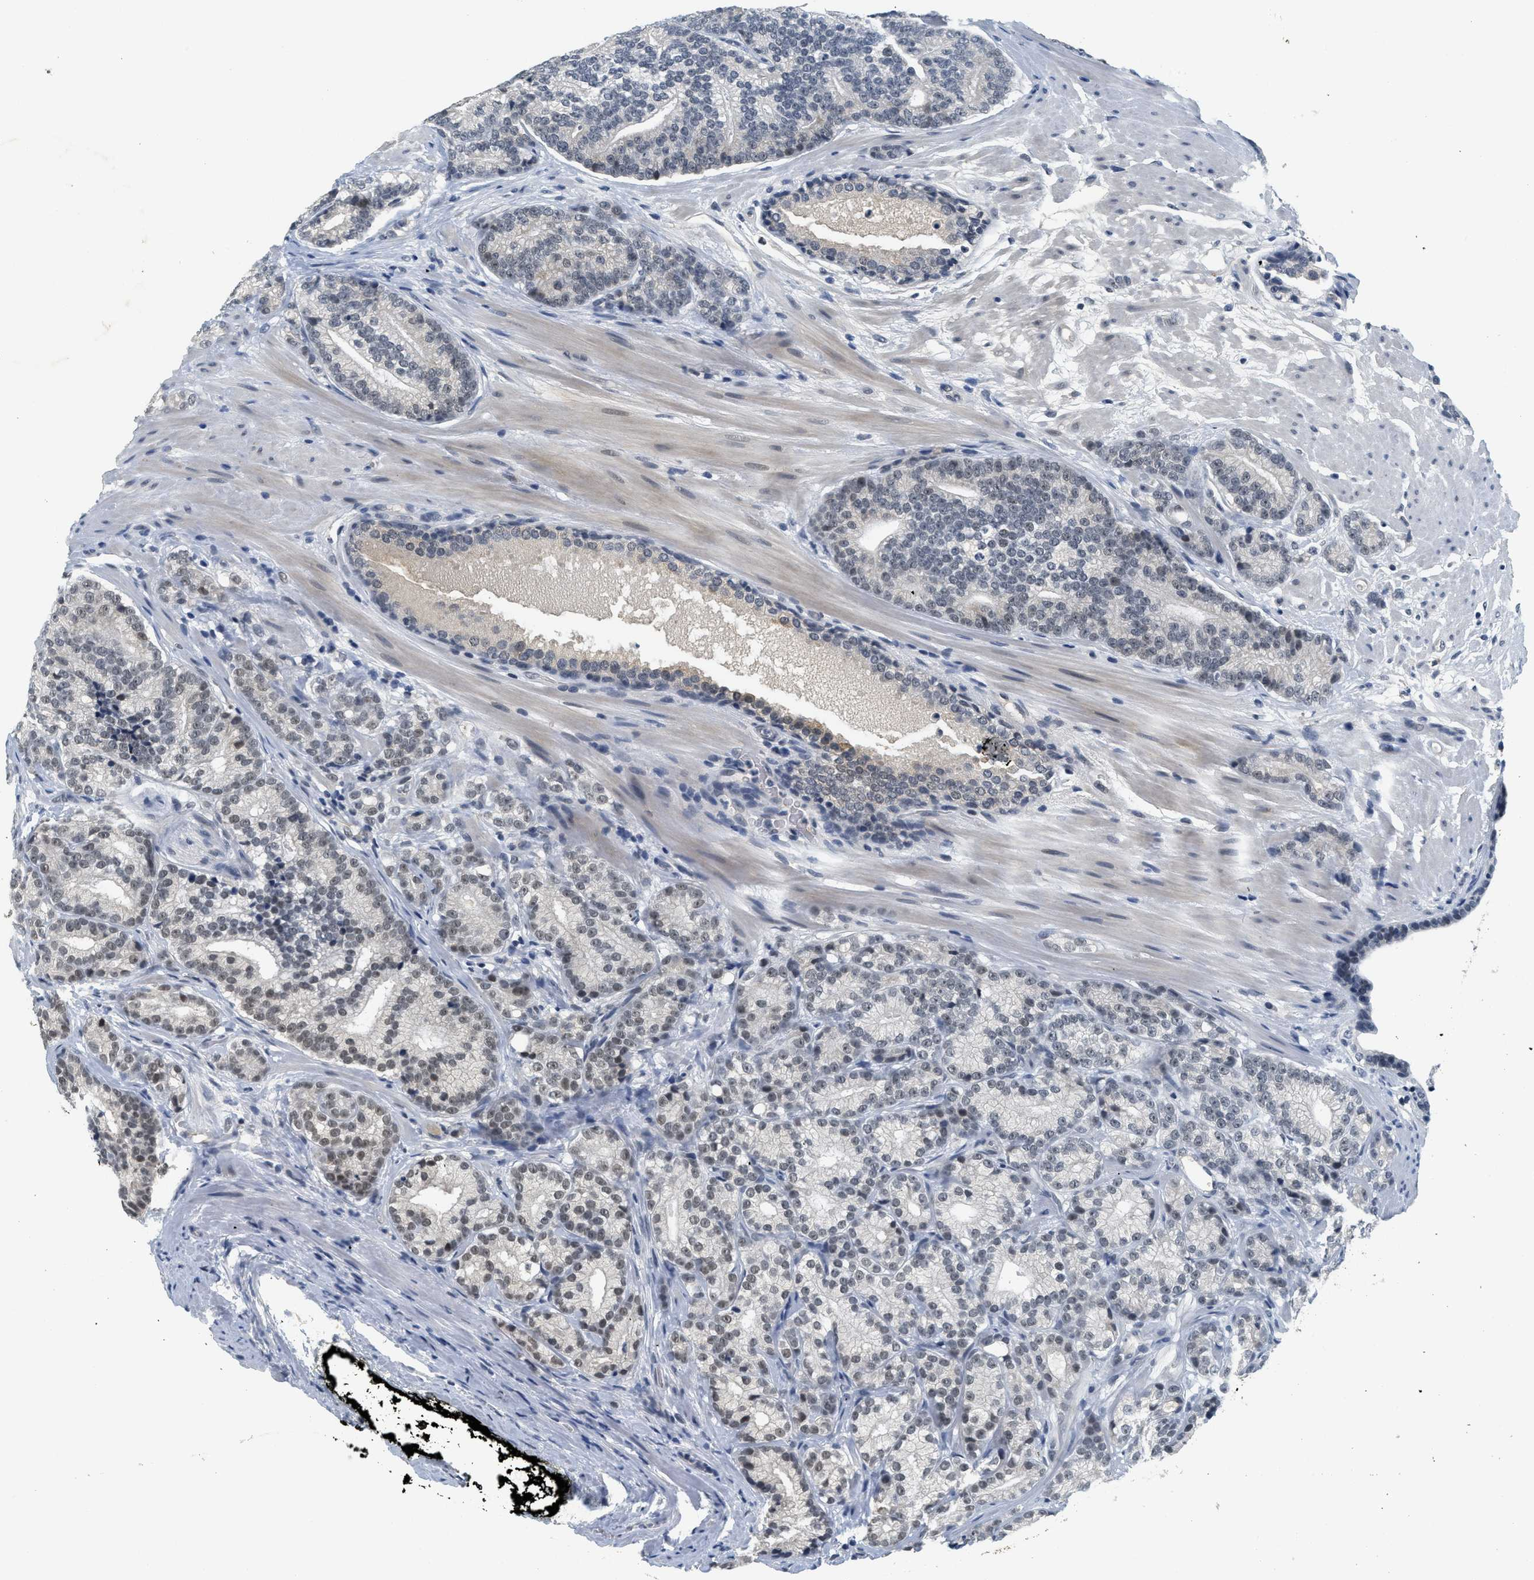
{"staining": {"intensity": "weak", "quantity": "25%-75%", "location": "nuclear"}, "tissue": "prostate cancer", "cell_type": "Tumor cells", "image_type": "cancer", "snomed": [{"axis": "morphology", "description": "Adenocarcinoma, High grade"}, {"axis": "topography", "description": "Prostate"}], "caption": "Protein analysis of adenocarcinoma (high-grade) (prostate) tissue demonstrates weak nuclear expression in approximately 25%-75% of tumor cells. (DAB (3,3'-diaminobenzidine) IHC, brown staining for protein, blue staining for nuclei).", "gene": "MZF1", "patient": {"sex": "male", "age": 61}}